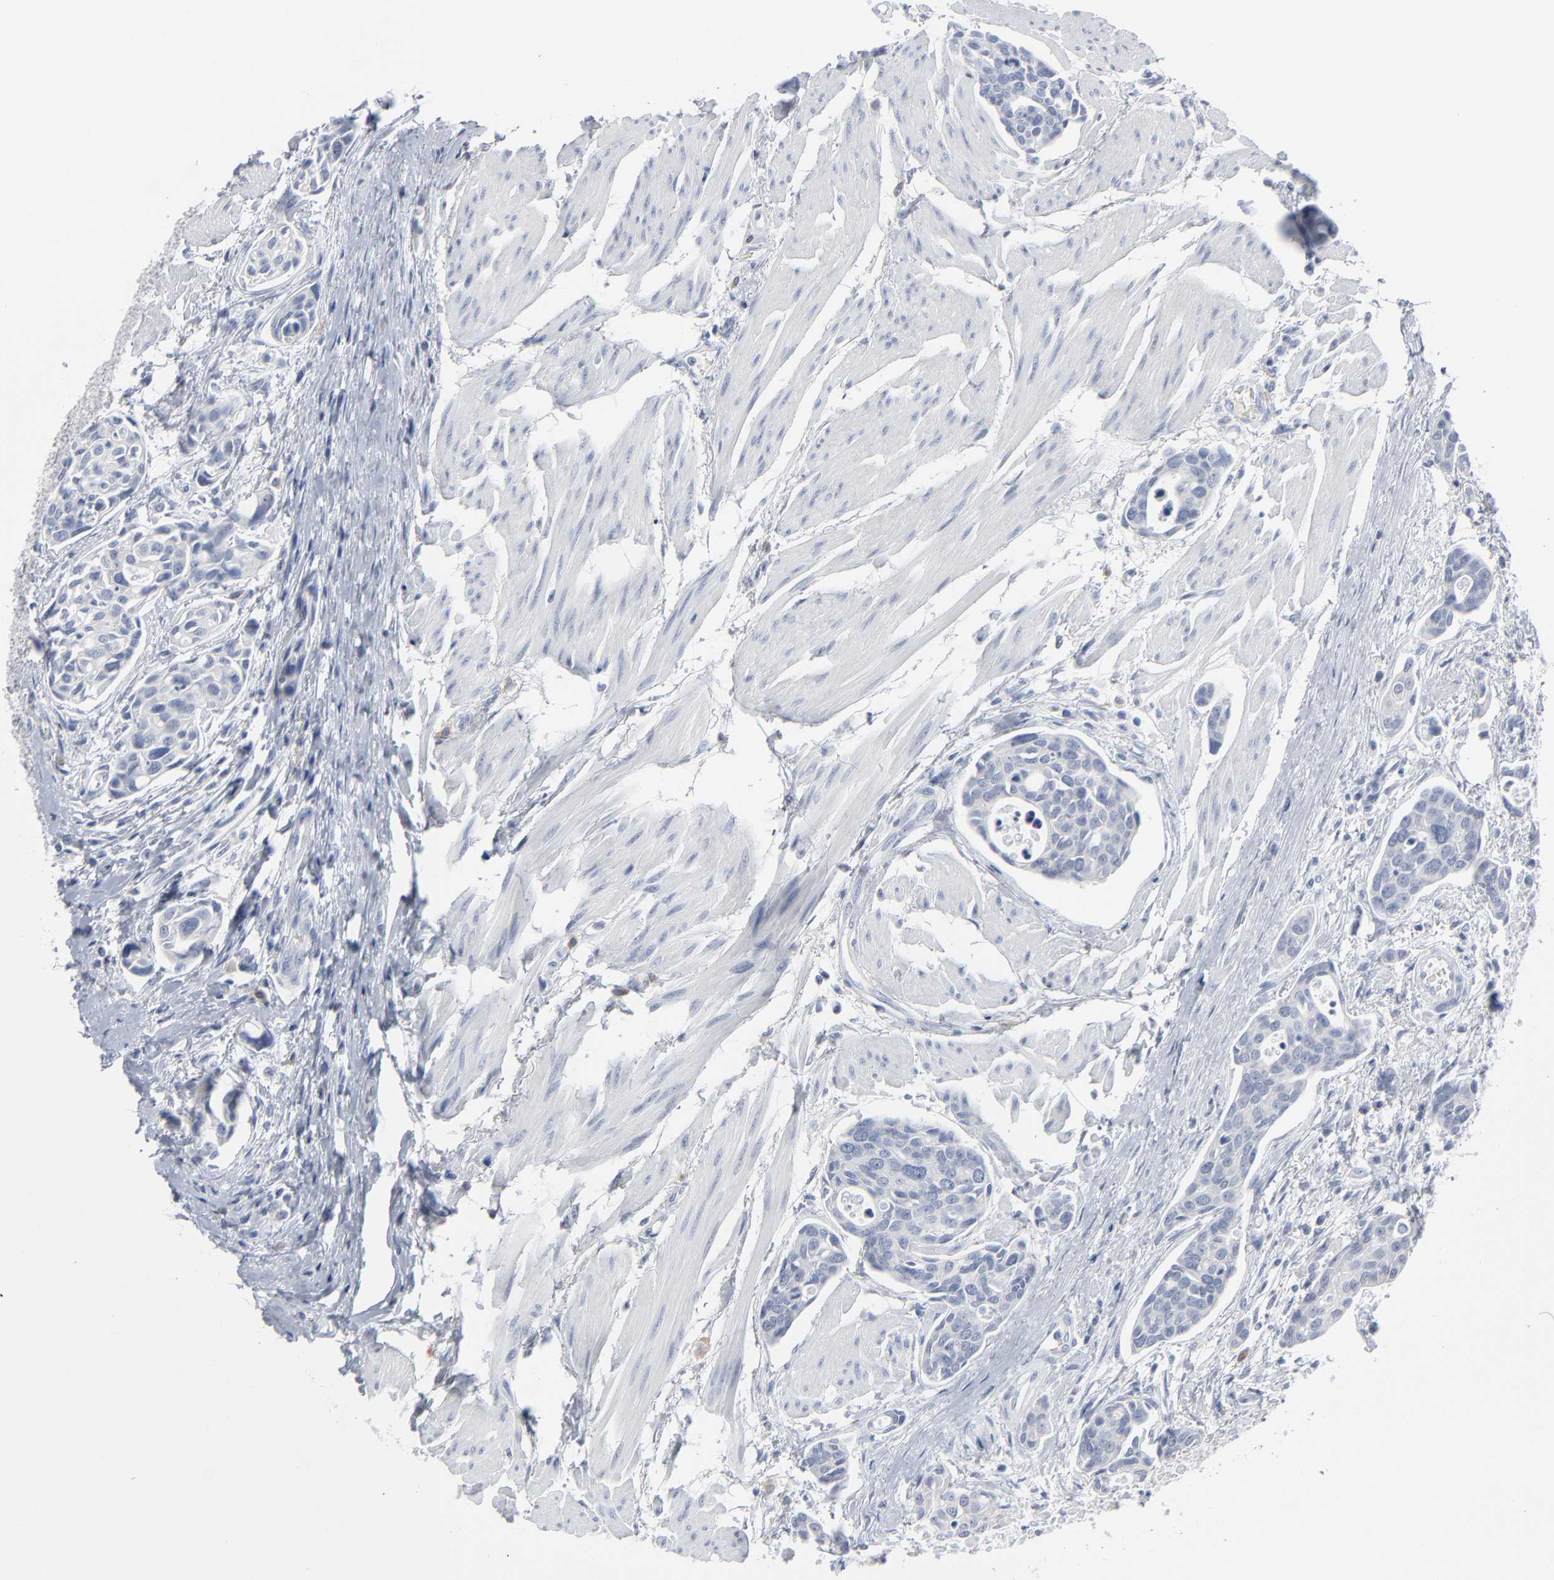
{"staining": {"intensity": "negative", "quantity": "none", "location": "none"}, "tissue": "urothelial cancer", "cell_type": "Tumor cells", "image_type": "cancer", "snomed": [{"axis": "morphology", "description": "Urothelial carcinoma, High grade"}, {"axis": "topography", "description": "Urinary bladder"}], "caption": "DAB (3,3'-diaminobenzidine) immunohistochemical staining of human urothelial cancer shows no significant staining in tumor cells.", "gene": "PAGE1", "patient": {"sex": "male", "age": 78}}